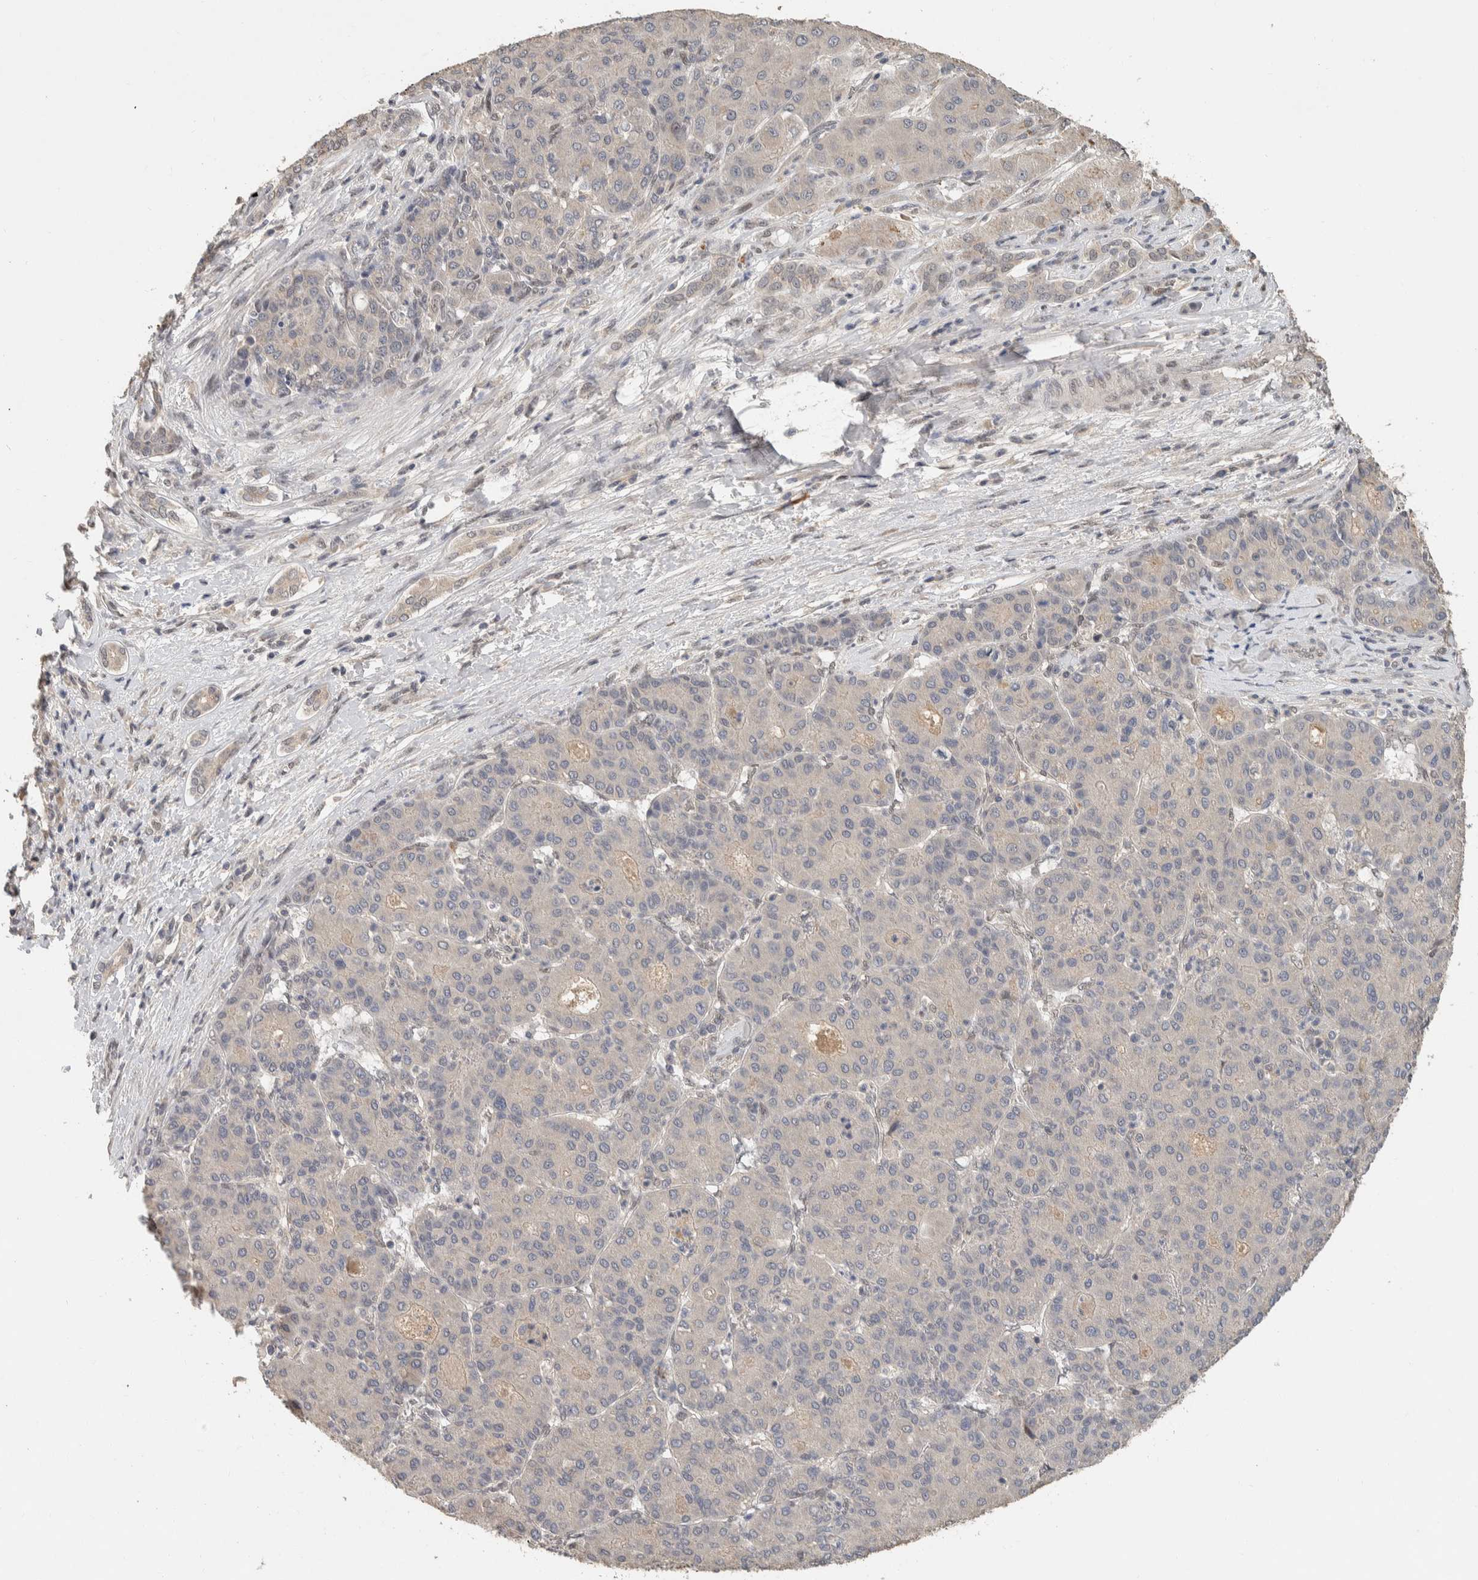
{"staining": {"intensity": "weak", "quantity": "<25%", "location": "cytoplasmic/membranous"}, "tissue": "liver cancer", "cell_type": "Tumor cells", "image_type": "cancer", "snomed": [{"axis": "morphology", "description": "Carcinoma, Hepatocellular, NOS"}, {"axis": "topography", "description": "Liver"}], "caption": "Immunohistochemistry histopathology image of human liver hepatocellular carcinoma stained for a protein (brown), which reveals no positivity in tumor cells.", "gene": "CYSRT1", "patient": {"sex": "male", "age": 65}}